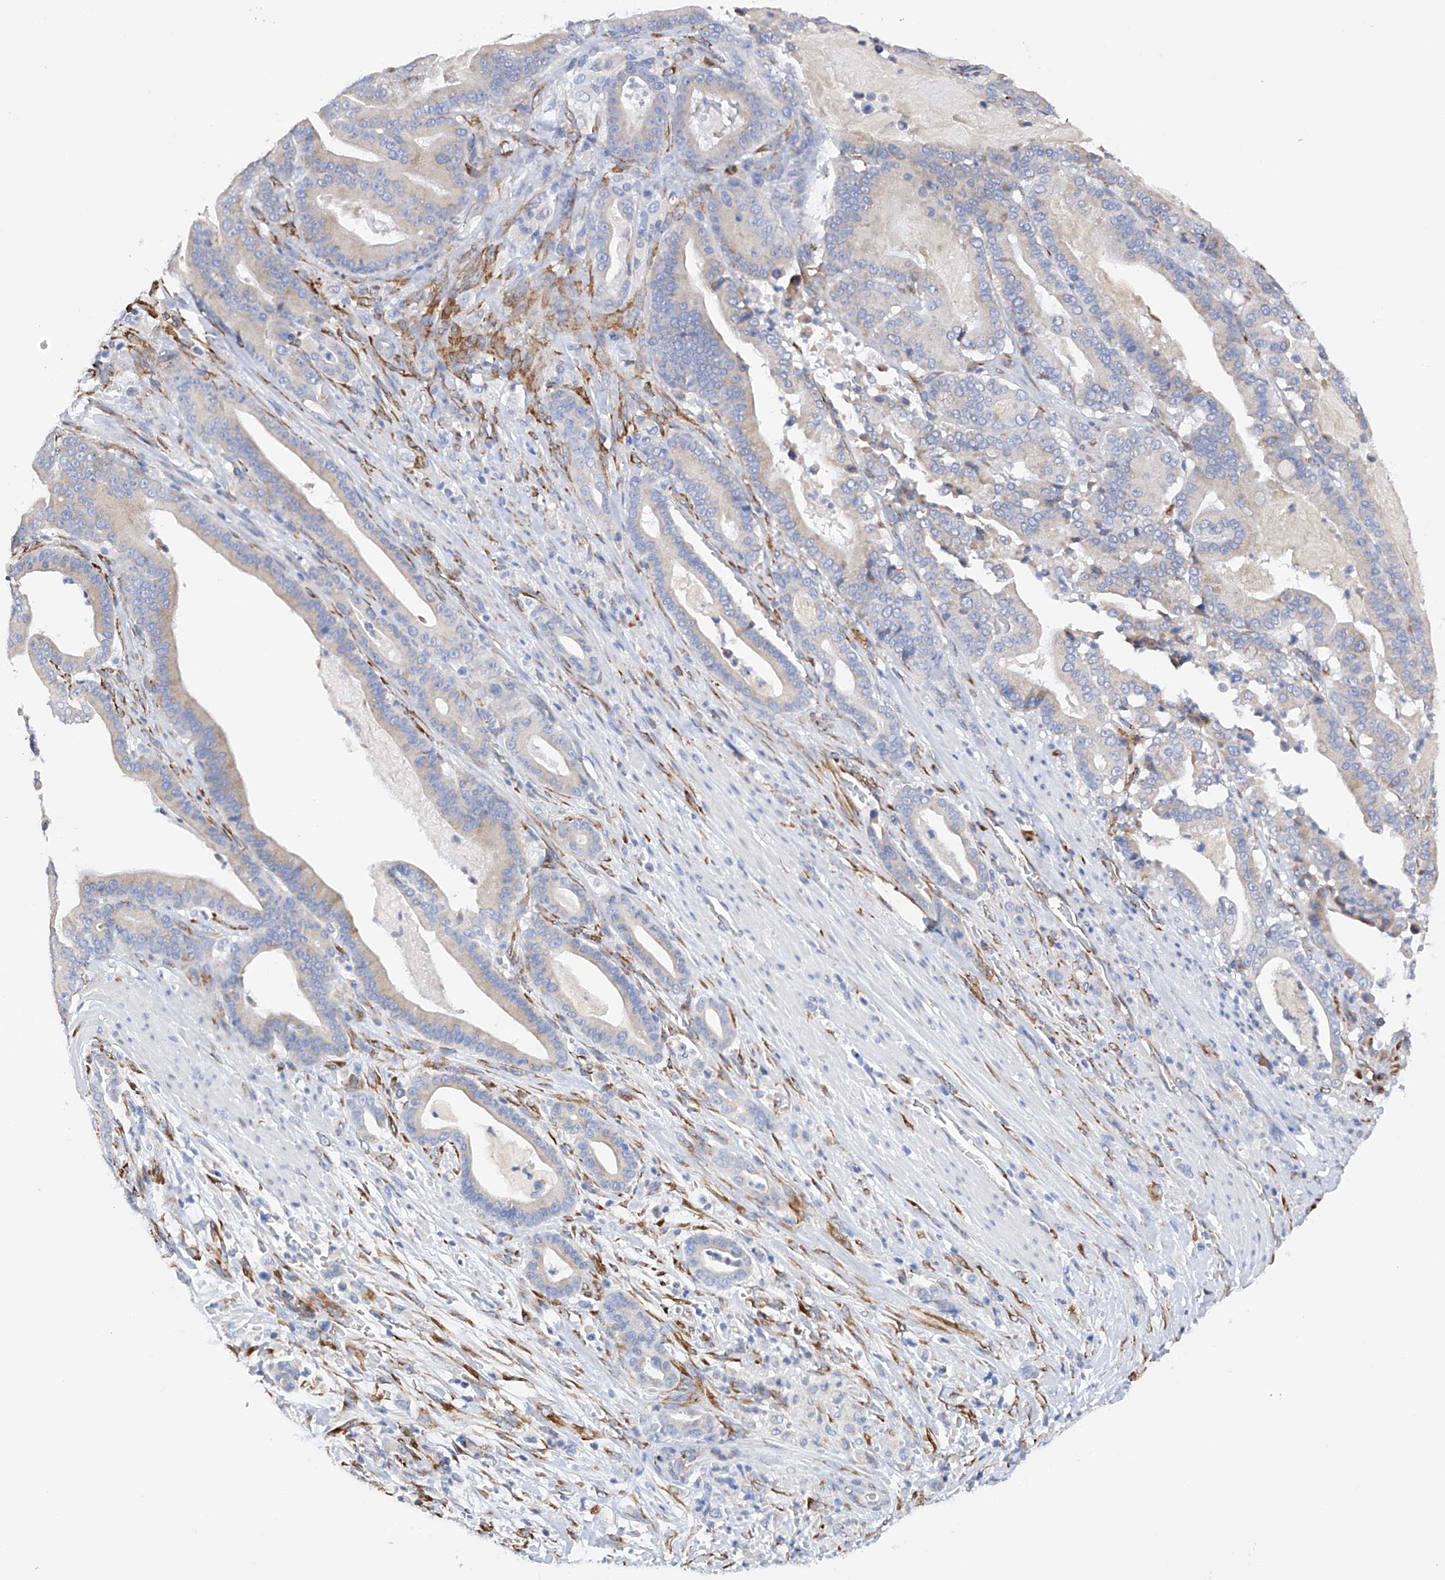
{"staining": {"intensity": "negative", "quantity": "none", "location": "none"}, "tissue": "pancreatic cancer", "cell_type": "Tumor cells", "image_type": "cancer", "snomed": [{"axis": "morphology", "description": "Adenocarcinoma, NOS"}, {"axis": "topography", "description": "Pancreas"}], "caption": "DAB (3,3'-diaminobenzidine) immunohistochemical staining of pancreatic cancer (adenocarcinoma) demonstrates no significant positivity in tumor cells. Brightfield microscopy of IHC stained with DAB (brown) and hematoxylin (blue), captured at high magnification.", "gene": "PDIA5", "patient": {"sex": "male", "age": 63}}